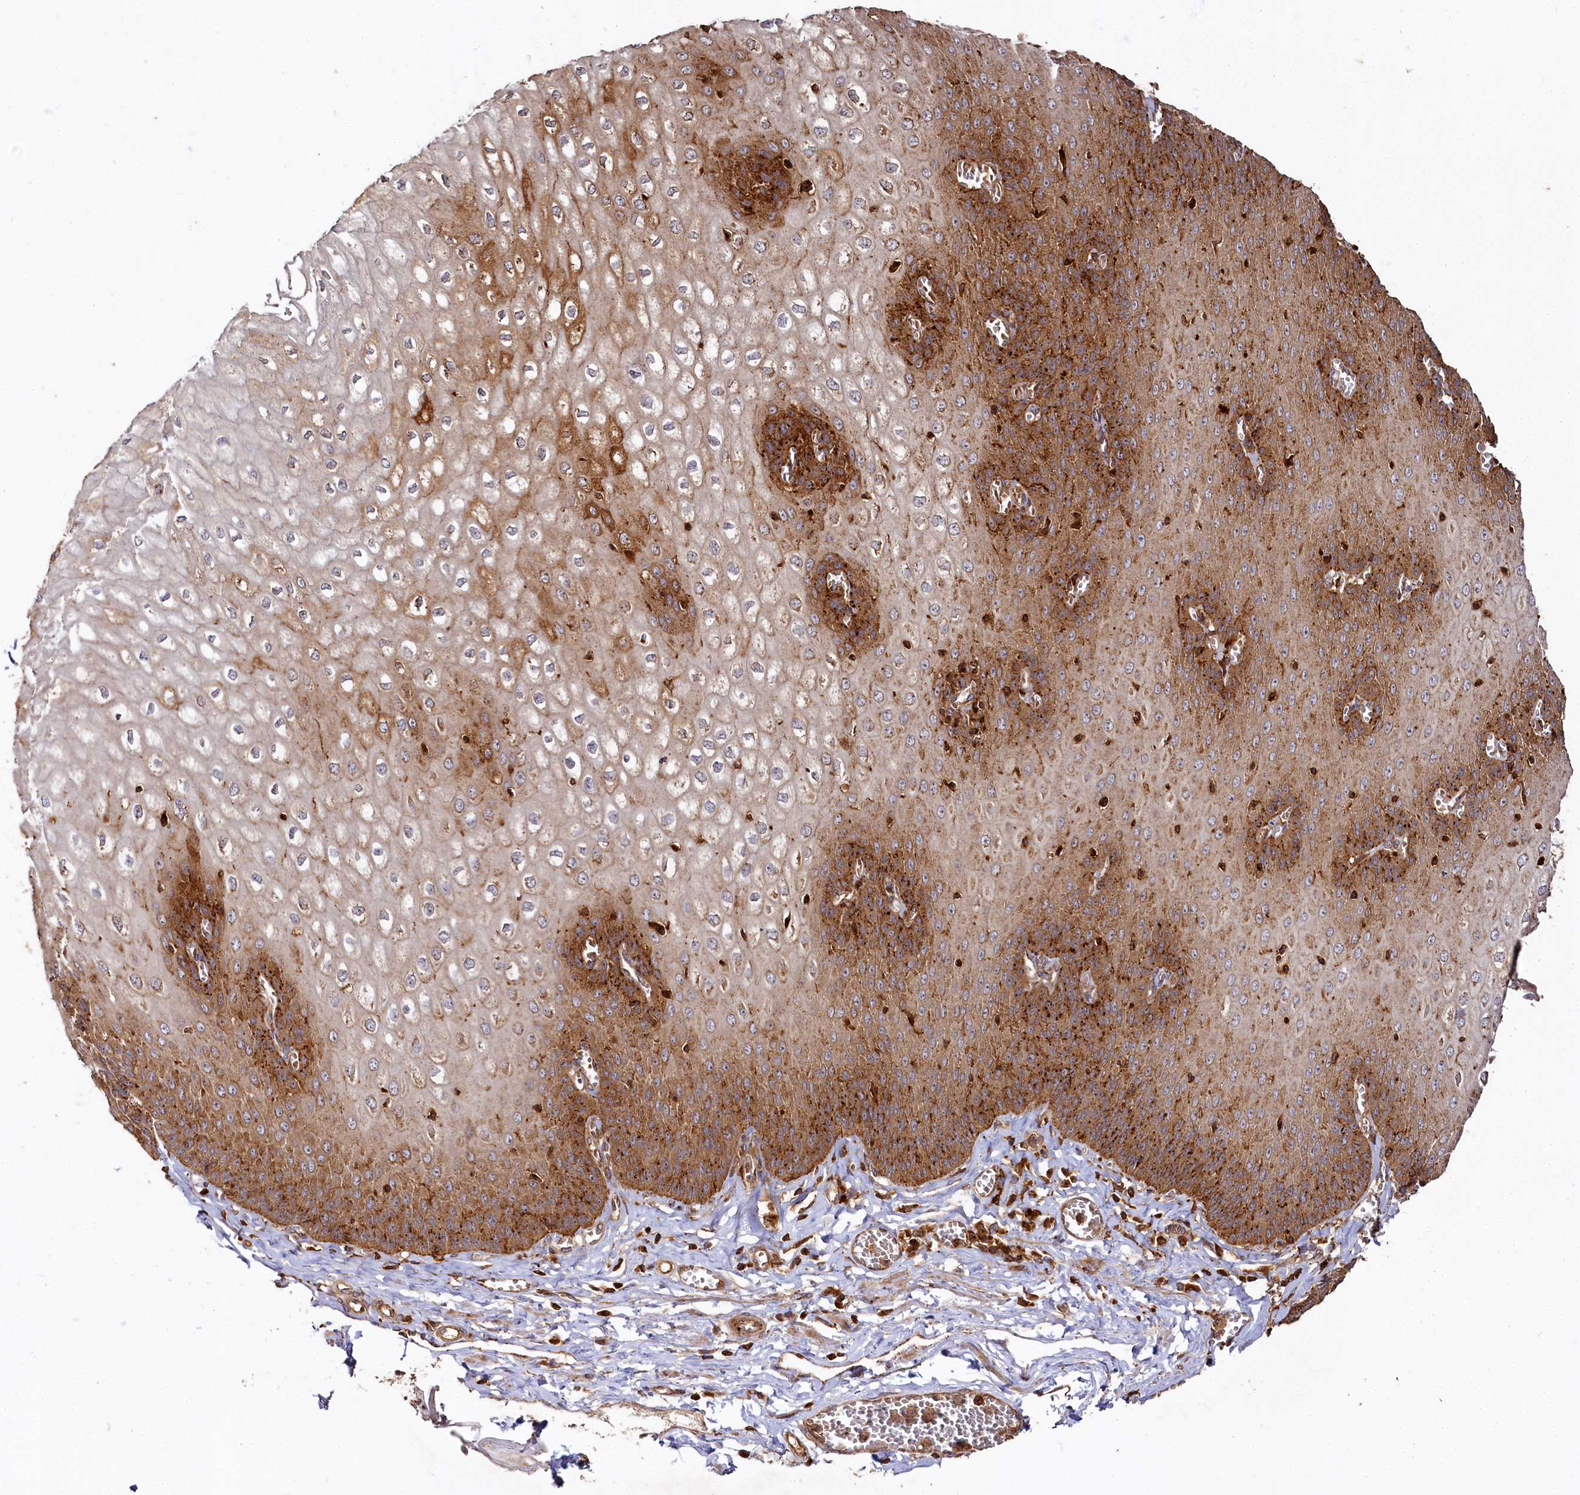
{"staining": {"intensity": "strong", "quantity": ">75%", "location": "cytoplasmic/membranous"}, "tissue": "esophagus", "cell_type": "Squamous epithelial cells", "image_type": "normal", "snomed": [{"axis": "morphology", "description": "Normal tissue, NOS"}, {"axis": "topography", "description": "Esophagus"}], "caption": "A brown stain highlights strong cytoplasmic/membranous expression of a protein in squamous epithelial cells of benign esophagus. (Brightfield microscopy of DAB IHC at high magnification).", "gene": "WDR73", "patient": {"sex": "male", "age": 60}}